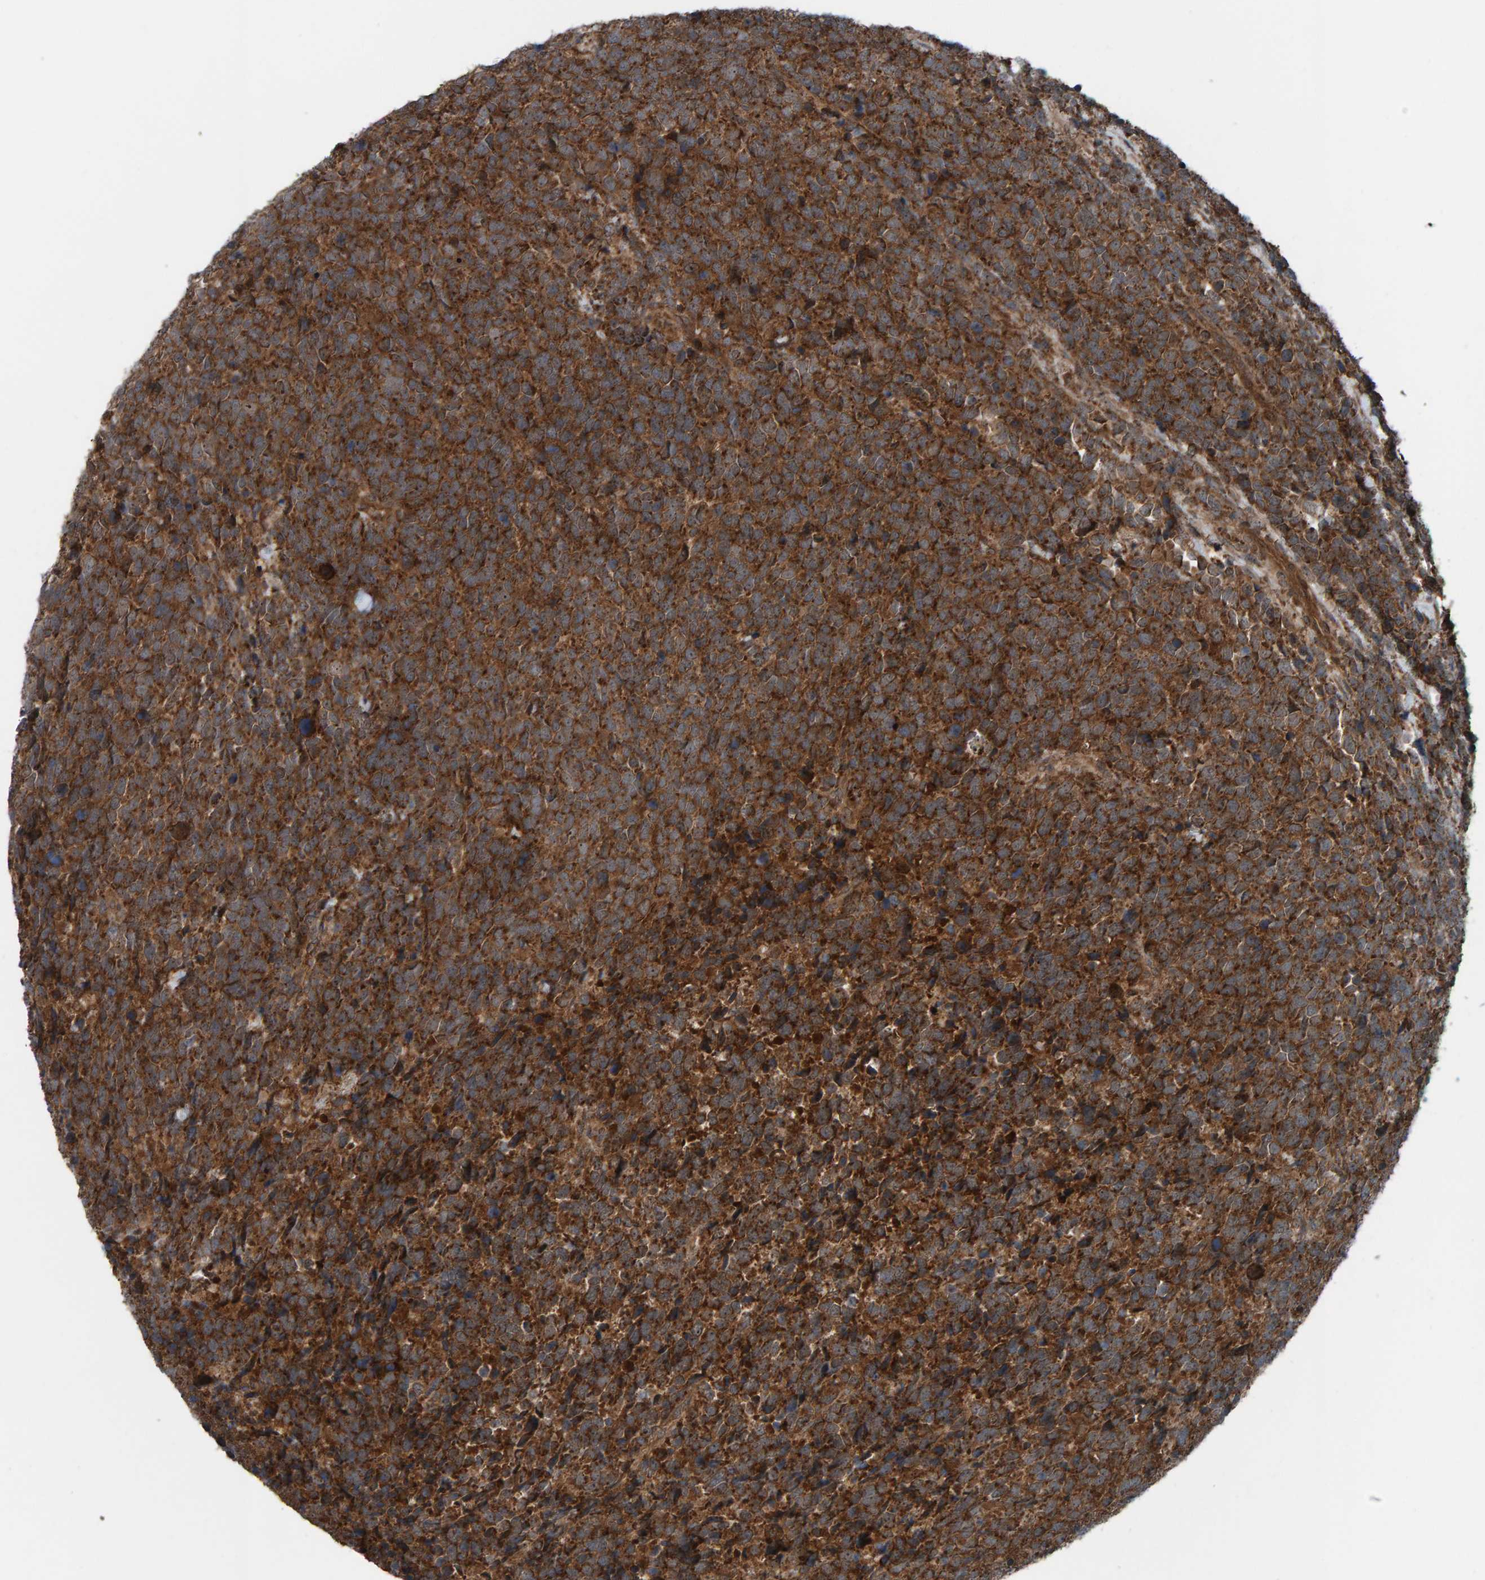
{"staining": {"intensity": "strong", "quantity": ">75%", "location": "cytoplasmic/membranous"}, "tissue": "urothelial cancer", "cell_type": "Tumor cells", "image_type": "cancer", "snomed": [{"axis": "morphology", "description": "Urothelial carcinoma, High grade"}, {"axis": "topography", "description": "Urinary bladder"}], "caption": "Urothelial carcinoma (high-grade) stained for a protein shows strong cytoplasmic/membranous positivity in tumor cells.", "gene": "CUEDC1", "patient": {"sex": "female", "age": 82}}